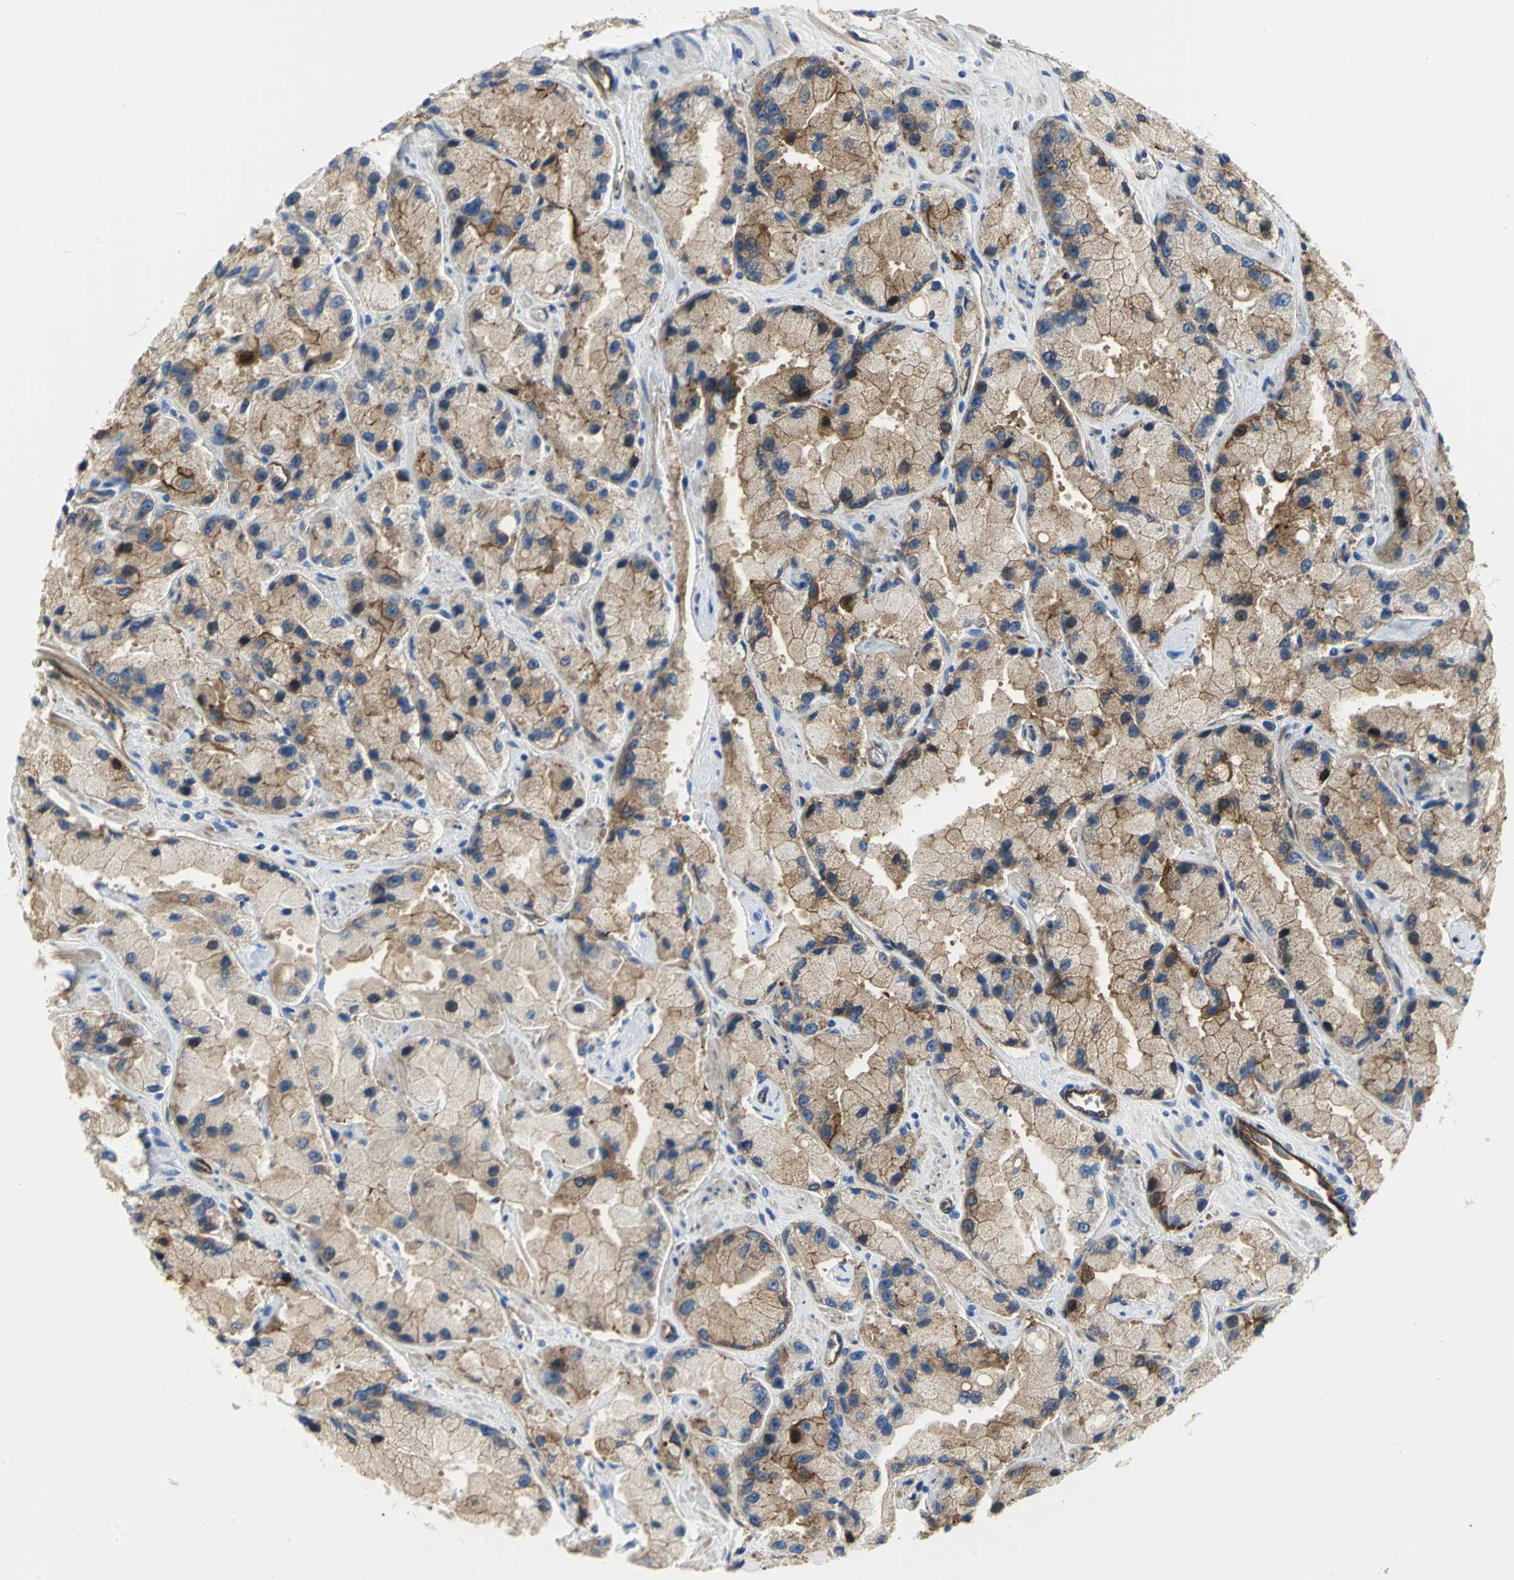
{"staining": {"intensity": "strong", "quantity": ">75%", "location": "cytoplasmic/membranous"}, "tissue": "prostate cancer", "cell_type": "Tumor cells", "image_type": "cancer", "snomed": [{"axis": "morphology", "description": "Adenocarcinoma, High grade"}, {"axis": "topography", "description": "Prostate"}], "caption": "A high-resolution photomicrograph shows IHC staining of high-grade adenocarcinoma (prostate), which exhibits strong cytoplasmic/membranous expression in approximately >75% of tumor cells.", "gene": "FLNB", "patient": {"sex": "male", "age": 58}}